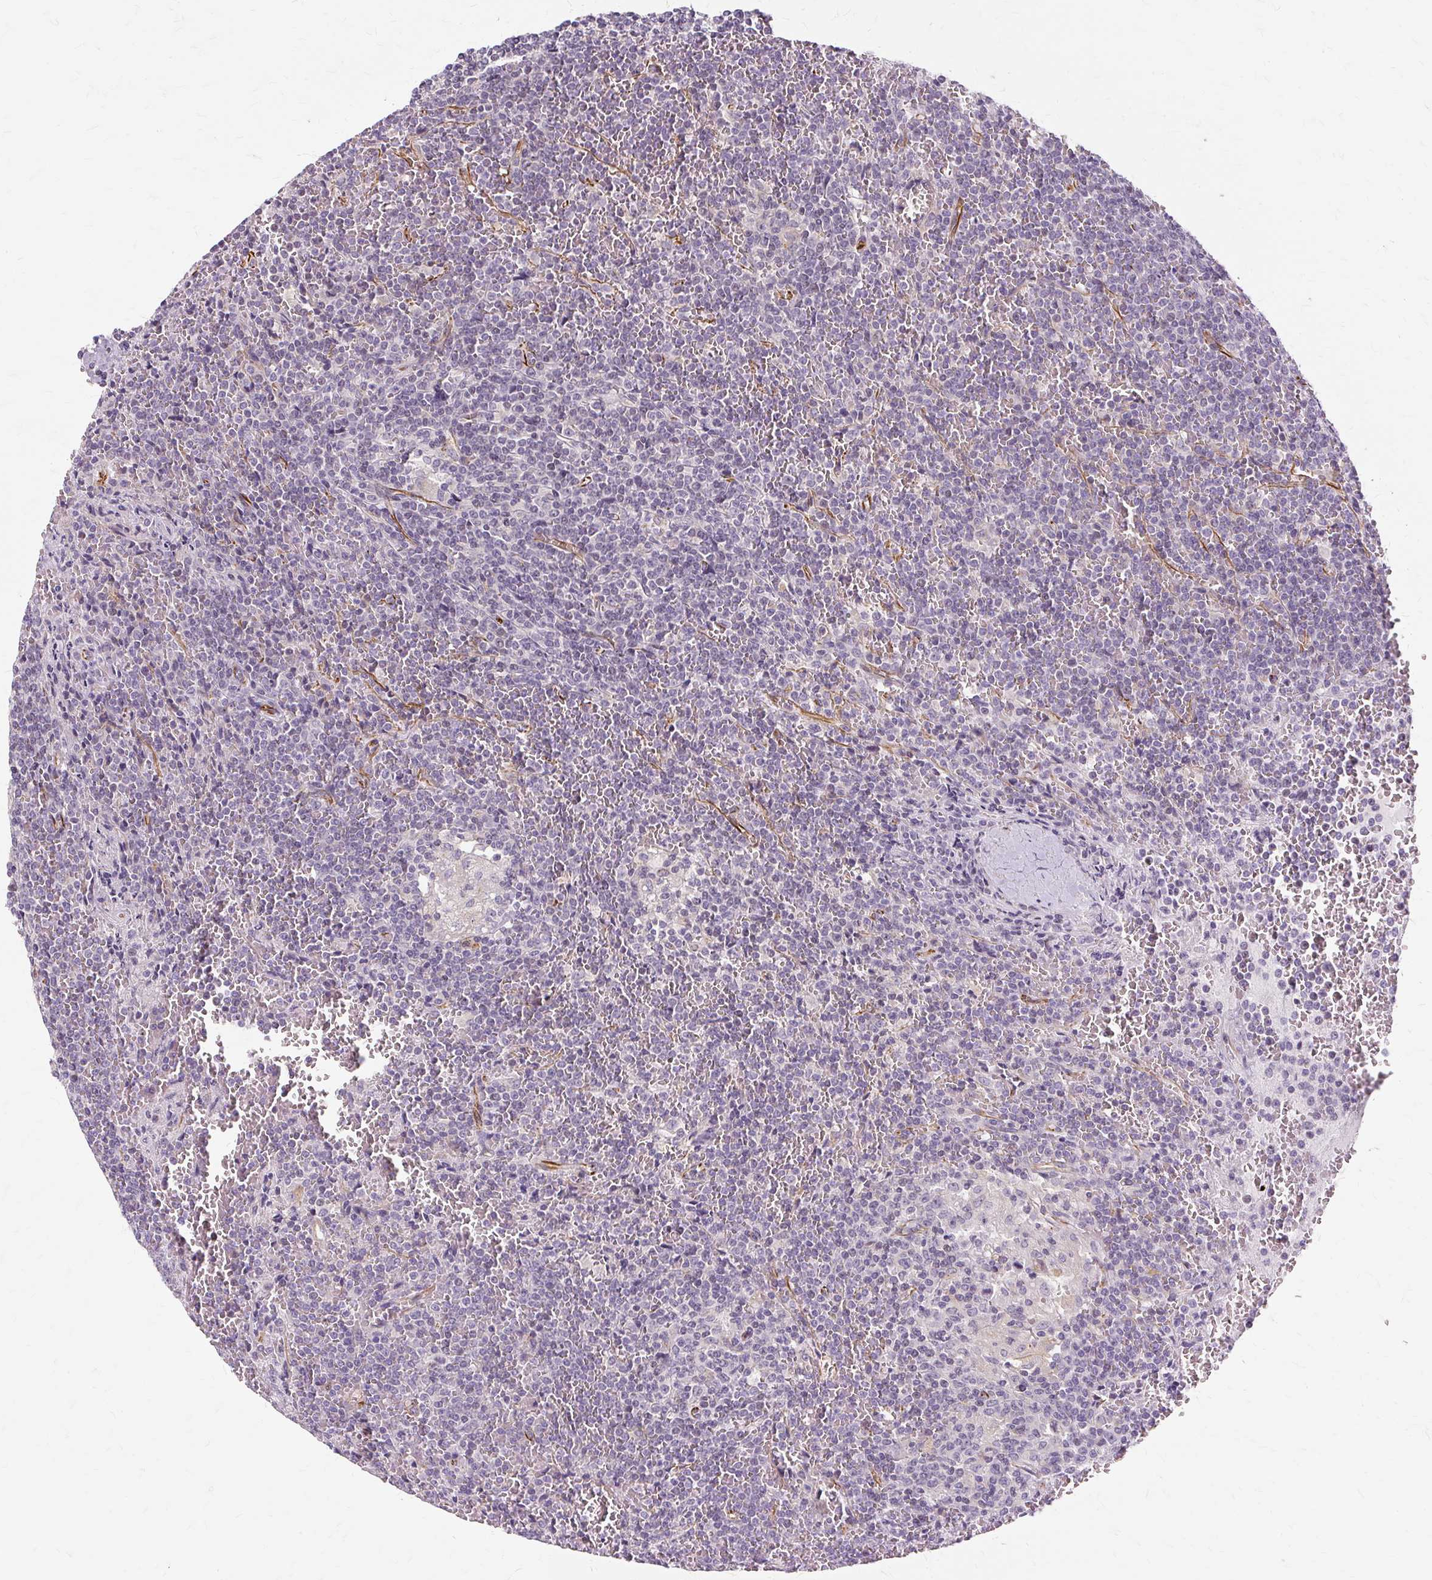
{"staining": {"intensity": "negative", "quantity": "none", "location": "none"}, "tissue": "lymphoma", "cell_type": "Tumor cells", "image_type": "cancer", "snomed": [{"axis": "morphology", "description": "Malignant lymphoma, non-Hodgkin's type, Low grade"}, {"axis": "topography", "description": "Spleen"}], "caption": "This histopathology image is of lymphoma stained with immunohistochemistry (IHC) to label a protein in brown with the nuclei are counter-stained blue. There is no expression in tumor cells.", "gene": "MMACHC", "patient": {"sex": "female", "age": 19}}